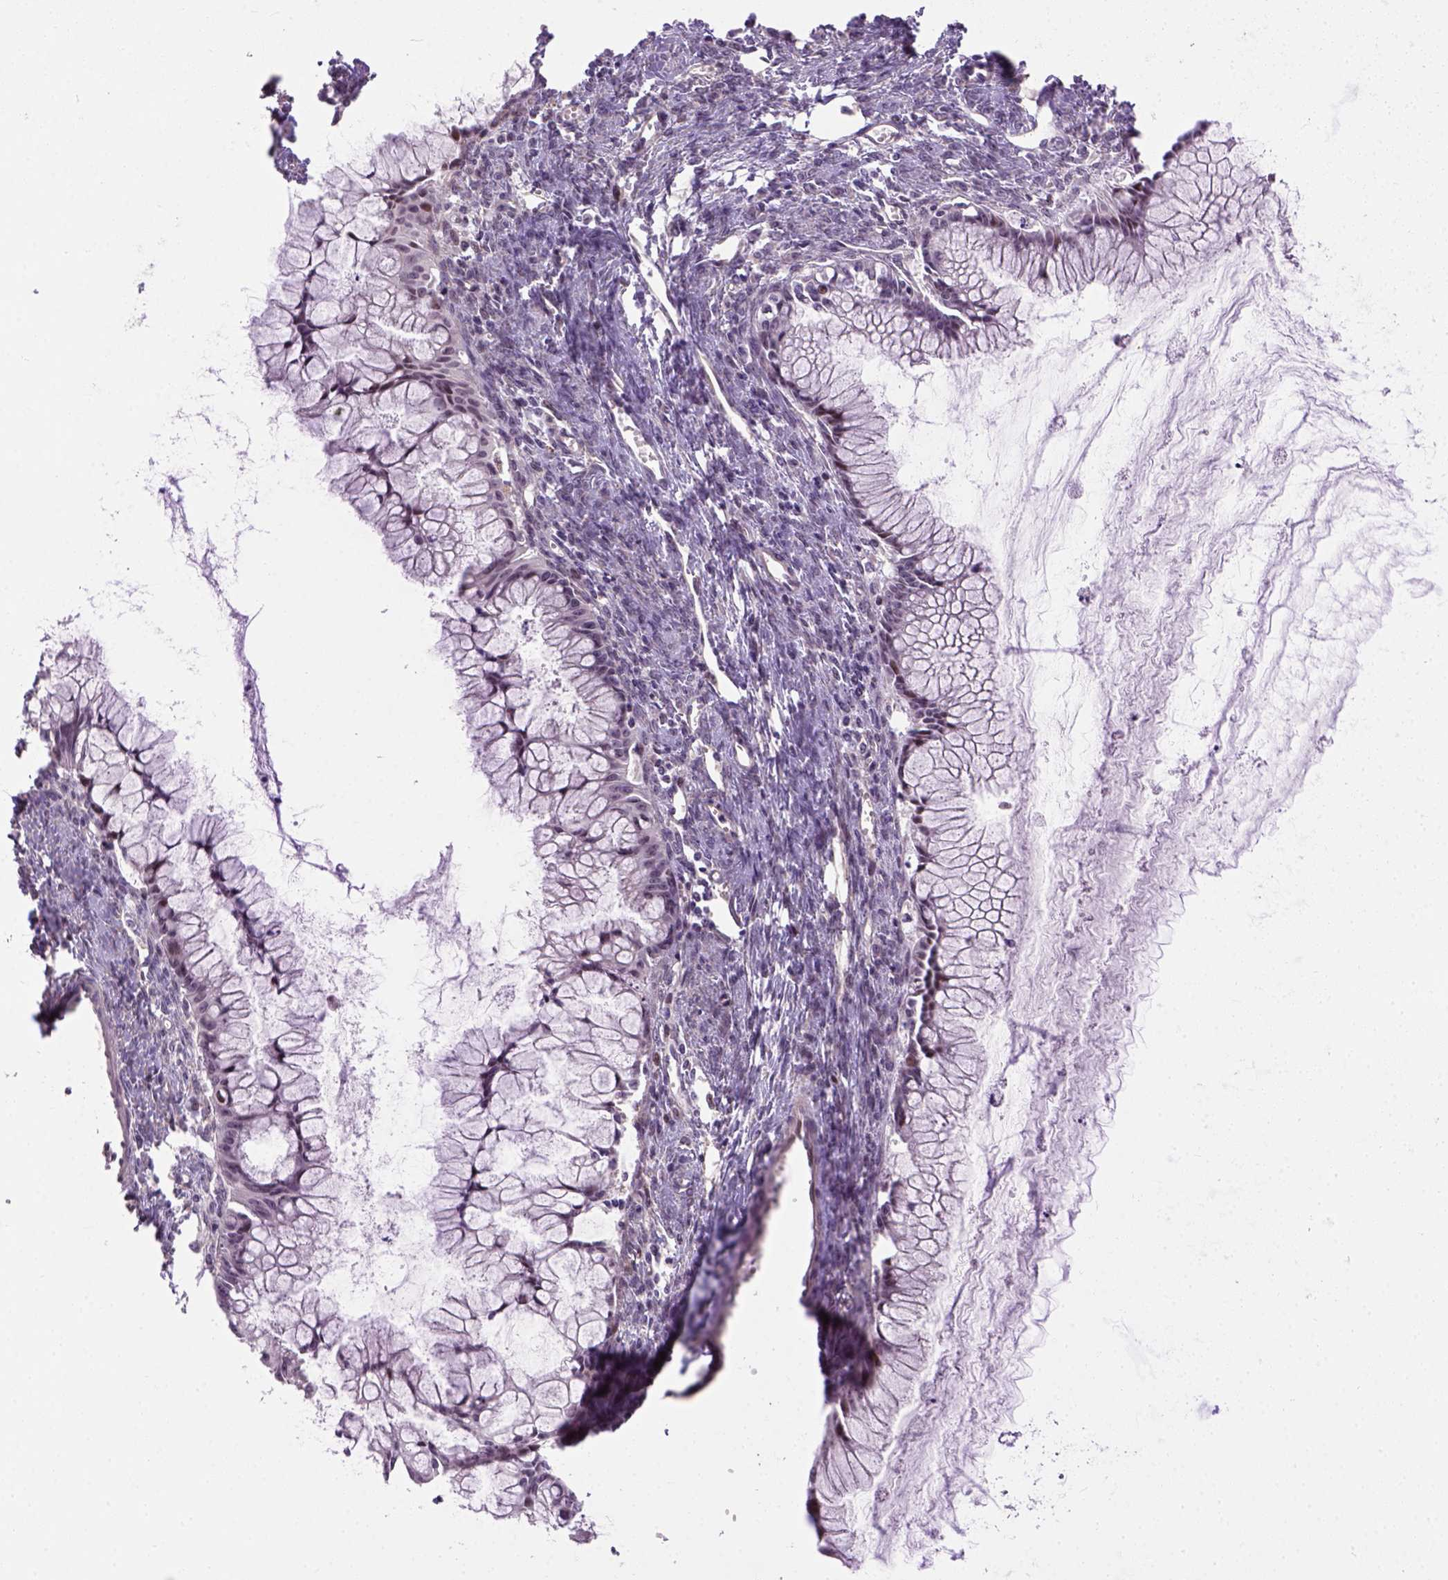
{"staining": {"intensity": "weak", "quantity": "<25%", "location": "nuclear"}, "tissue": "ovarian cancer", "cell_type": "Tumor cells", "image_type": "cancer", "snomed": [{"axis": "morphology", "description": "Cystadenocarcinoma, mucinous, NOS"}, {"axis": "topography", "description": "Ovary"}], "caption": "IHC of human ovarian cancer reveals no staining in tumor cells.", "gene": "KAZN", "patient": {"sex": "female", "age": 41}}